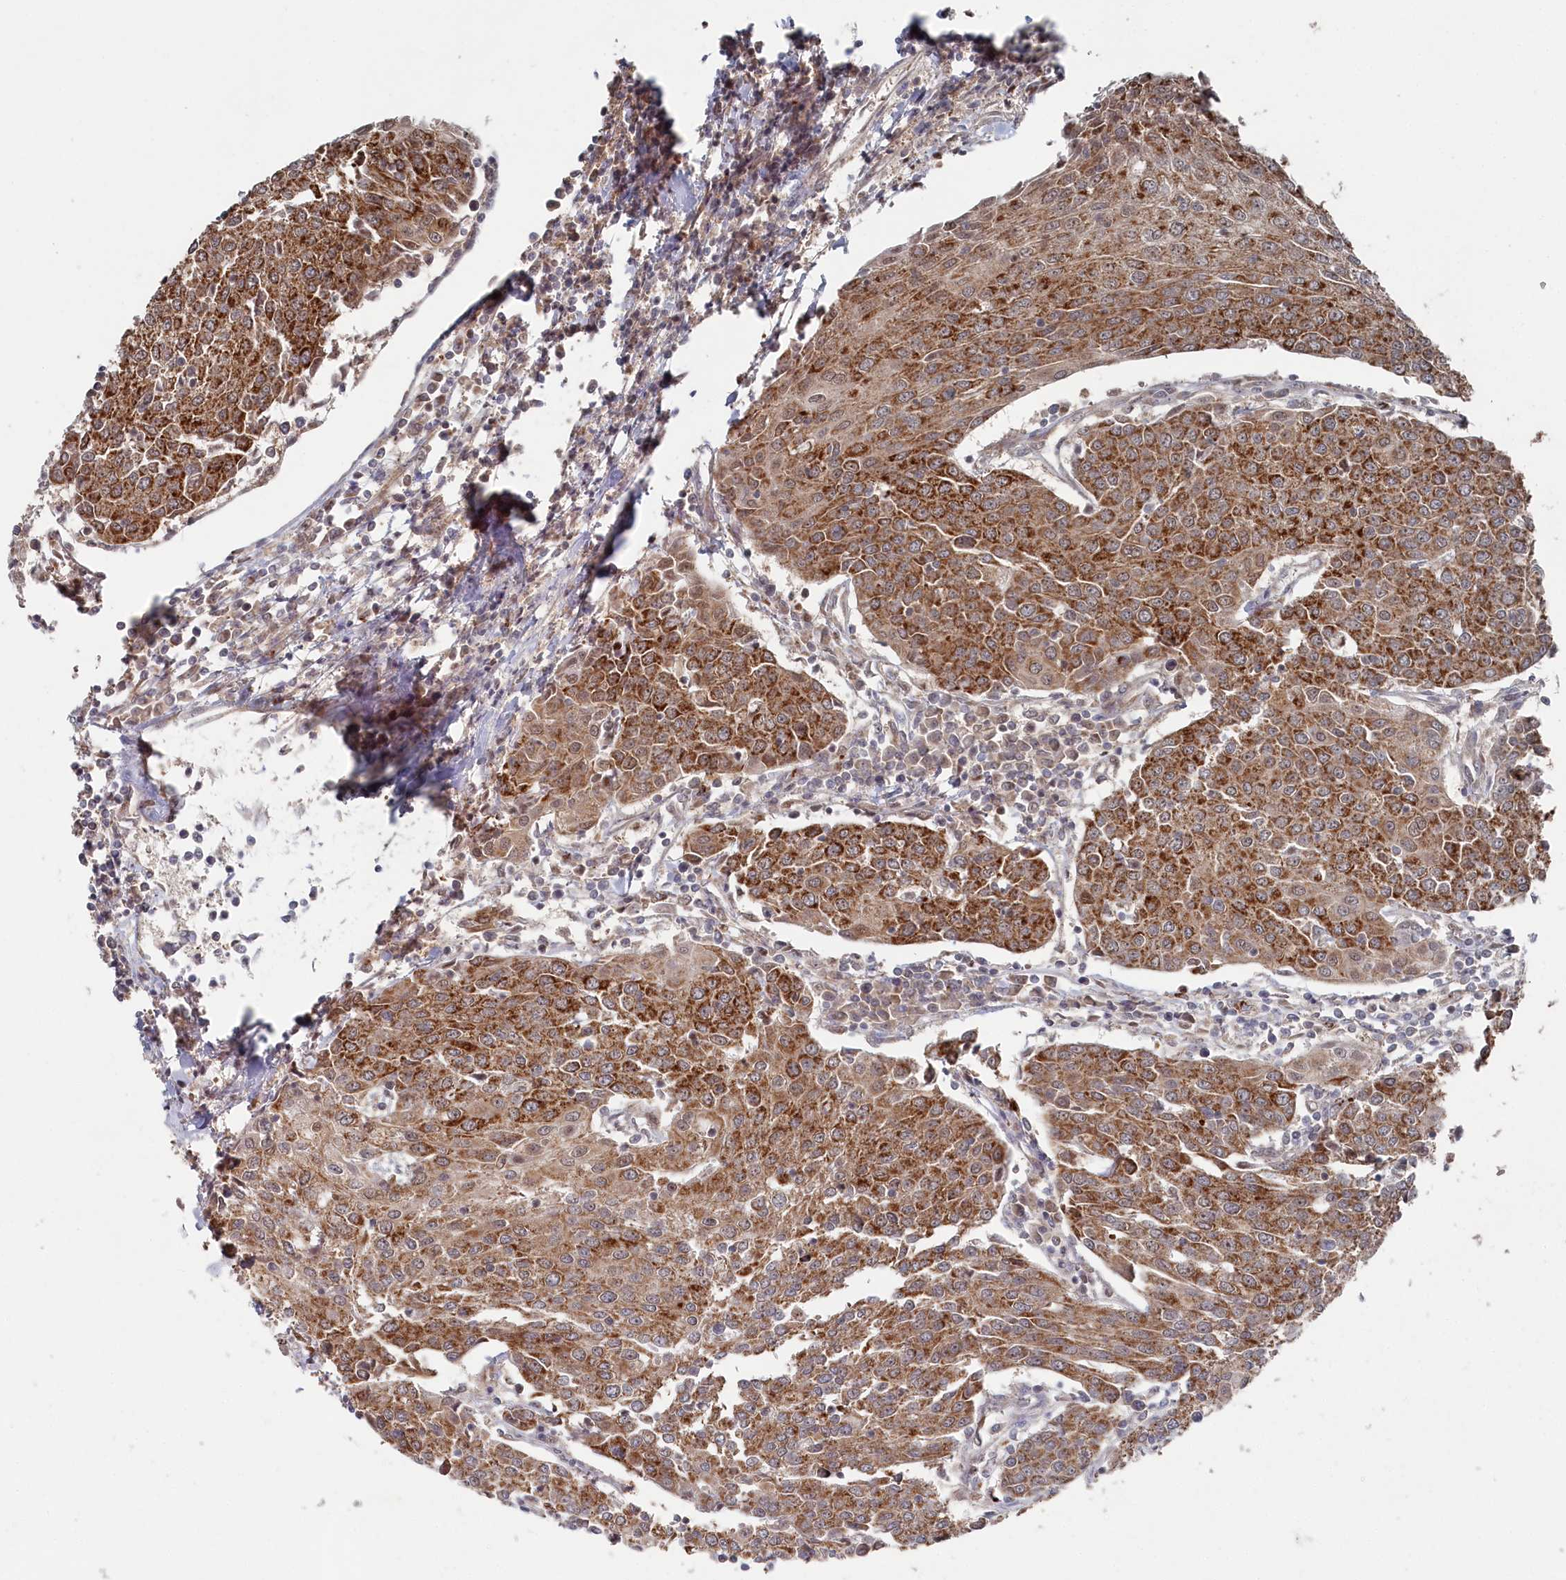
{"staining": {"intensity": "strong", "quantity": ">75%", "location": "cytoplasmic/membranous"}, "tissue": "urothelial cancer", "cell_type": "Tumor cells", "image_type": "cancer", "snomed": [{"axis": "morphology", "description": "Urothelial carcinoma, High grade"}, {"axis": "topography", "description": "Urinary bladder"}], "caption": "Approximately >75% of tumor cells in human urothelial cancer exhibit strong cytoplasmic/membranous protein positivity as visualized by brown immunohistochemical staining.", "gene": "WAPL", "patient": {"sex": "female", "age": 85}}